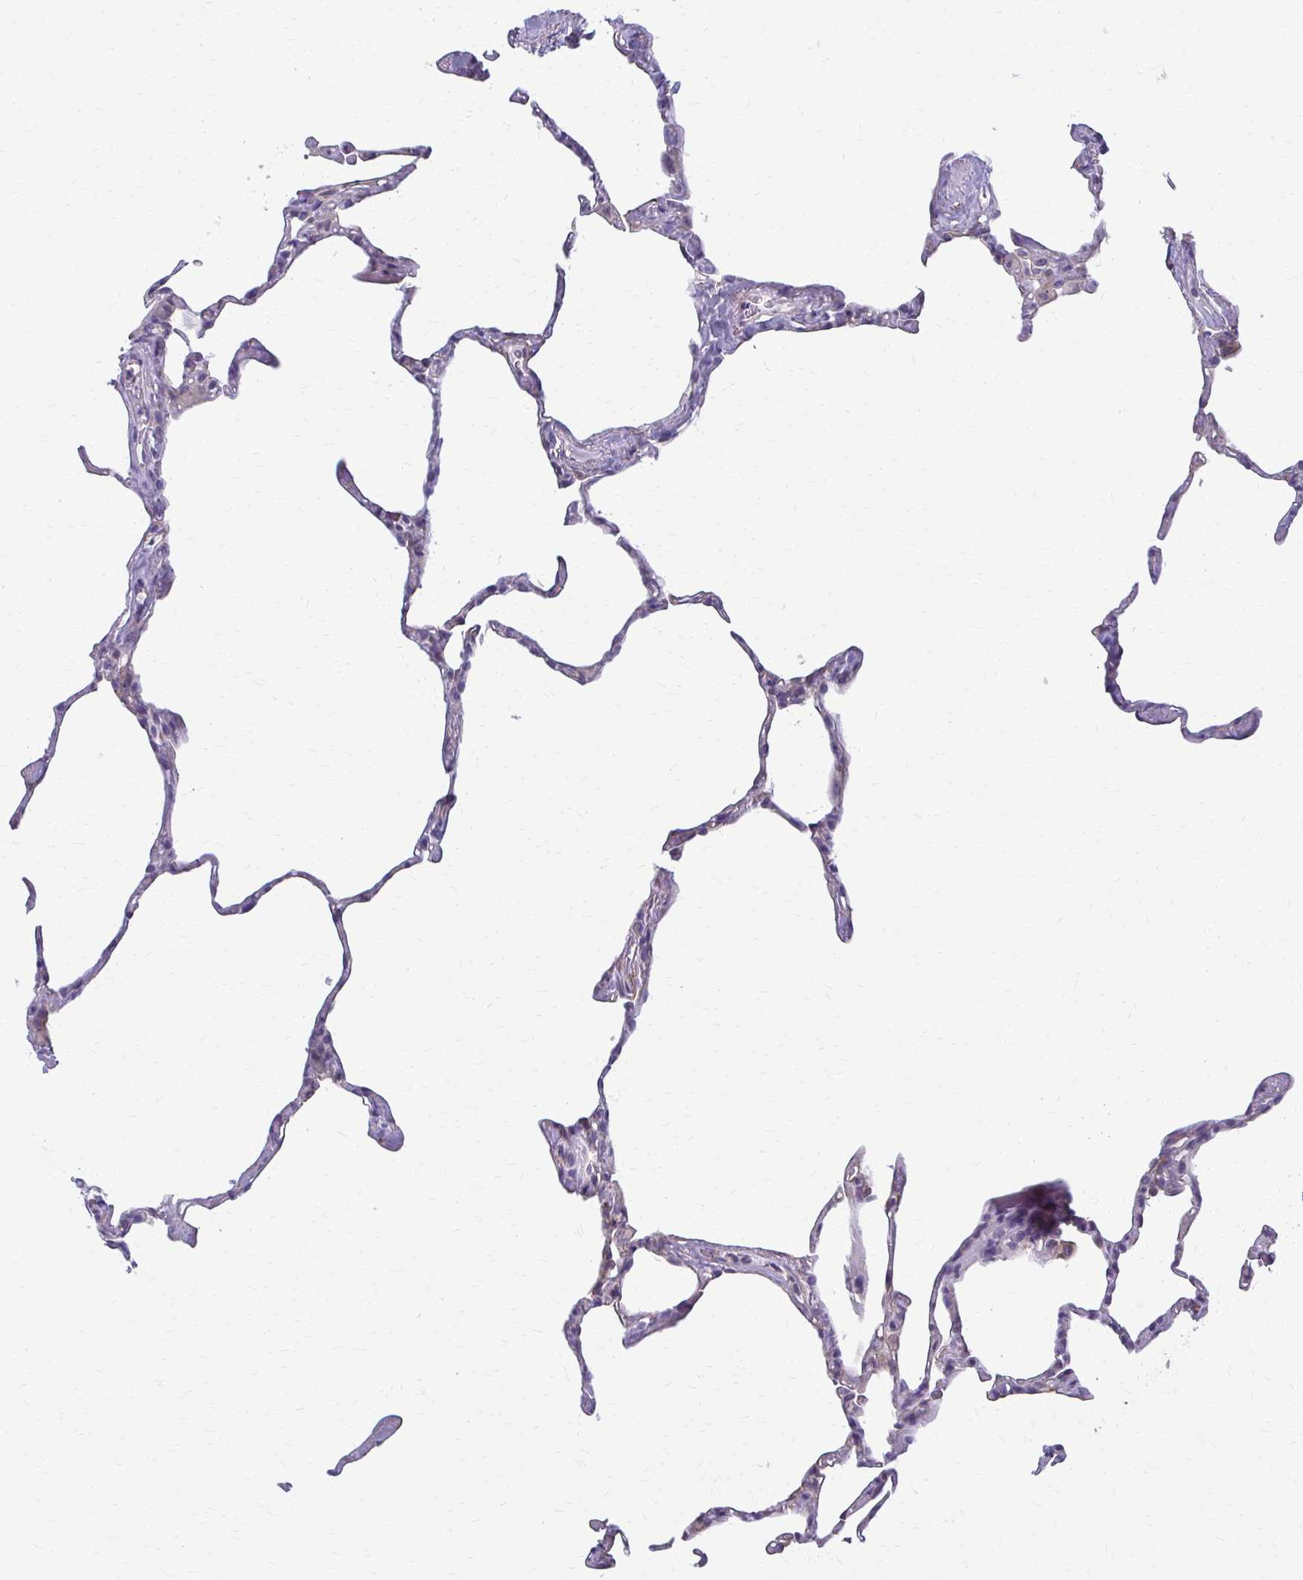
{"staining": {"intensity": "negative", "quantity": "none", "location": "none"}, "tissue": "lung", "cell_type": "Alveolar cells", "image_type": "normal", "snomed": [{"axis": "morphology", "description": "Normal tissue, NOS"}, {"axis": "topography", "description": "Lung"}], "caption": "DAB (3,3'-diaminobenzidine) immunohistochemical staining of benign lung displays no significant expression in alveolar cells. (DAB (3,3'-diaminobenzidine) immunohistochemistry, high magnification).", "gene": "DEPP1", "patient": {"sex": "male", "age": 65}}